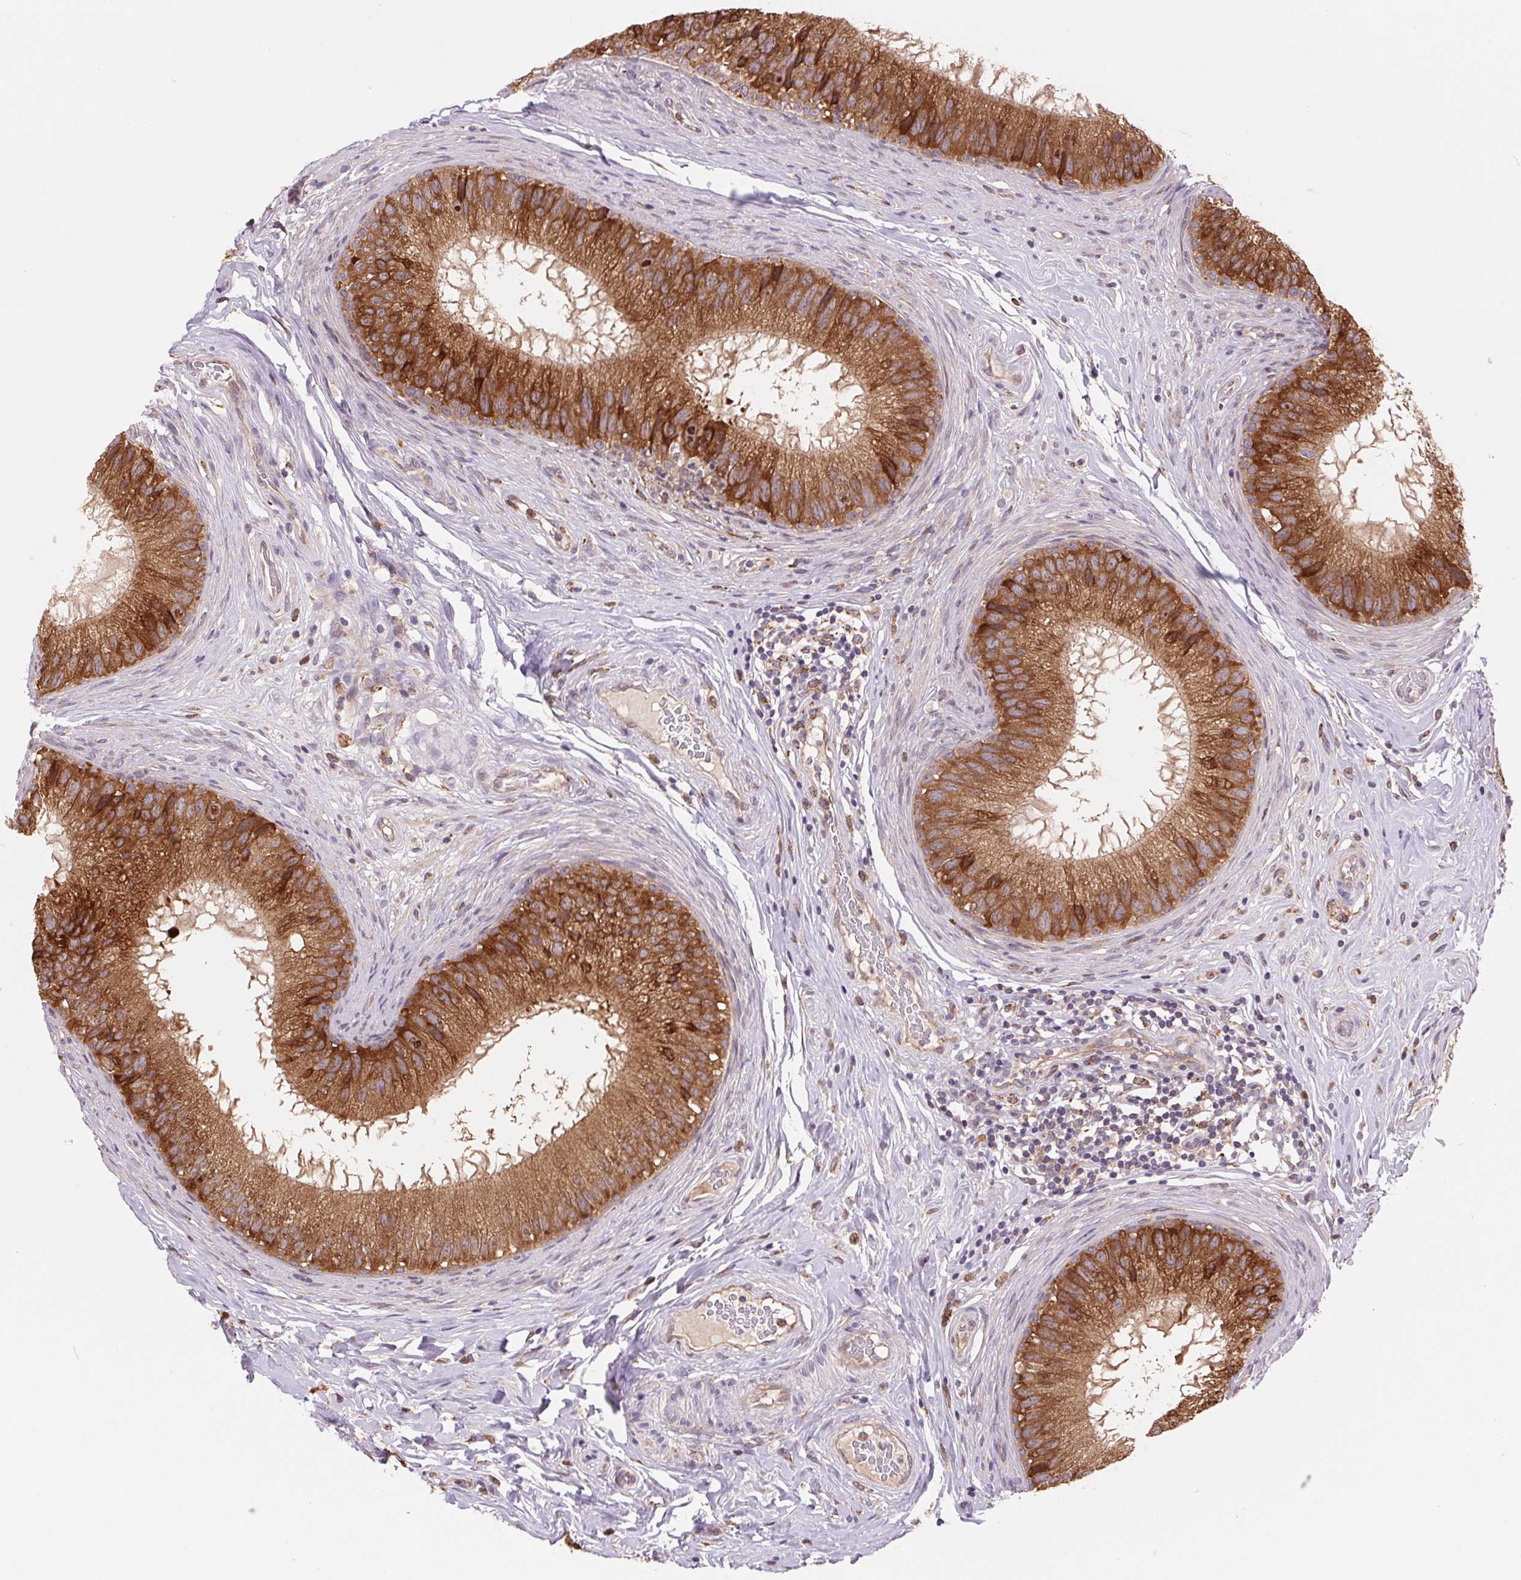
{"staining": {"intensity": "strong", "quantity": ">75%", "location": "cytoplasmic/membranous"}, "tissue": "epididymis", "cell_type": "Glandular cells", "image_type": "normal", "snomed": [{"axis": "morphology", "description": "Normal tissue, NOS"}, {"axis": "topography", "description": "Epididymis"}], "caption": "Protein staining reveals strong cytoplasmic/membranous staining in approximately >75% of glandular cells in benign epididymis. (DAB IHC with brightfield microscopy, high magnification).", "gene": "KLHL20", "patient": {"sex": "male", "age": 34}}